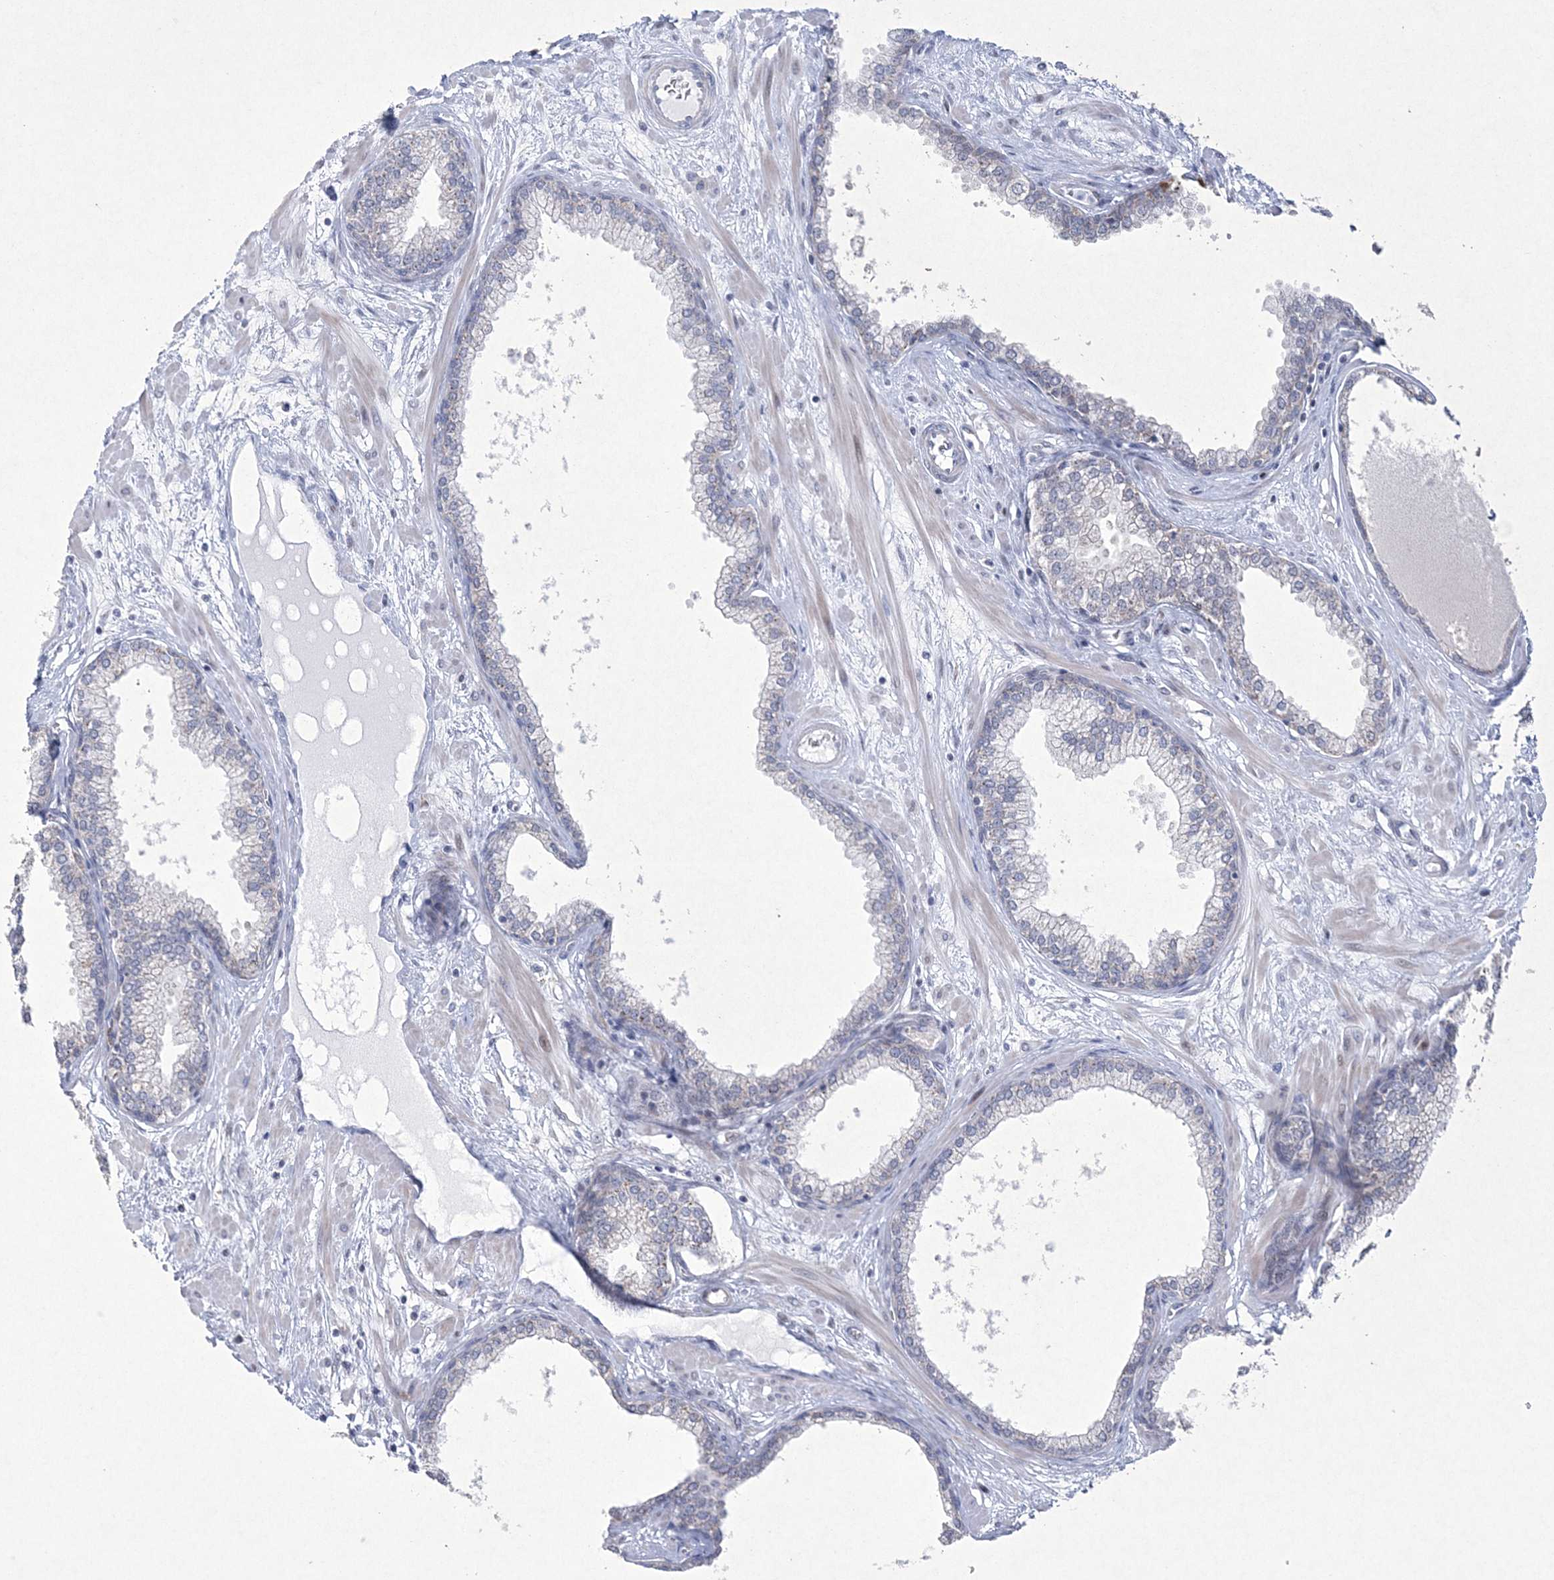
{"staining": {"intensity": "moderate", "quantity": "25%-75%", "location": "cytoplasmic/membranous"}, "tissue": "prostate", "cell_type": "Glandular cells", "image_type": "normal", "snomed": [{"axis": "morphology", "description": "Normal tissue, NOS"}, {"axis": "morphology", "description": "Urothelial carcinoma, Low grade"}, {"axis": "topography", "description": "Urinary bladder"}, {"axis": "topography", "description": "Prostate"}], "caption": "Glandular cells exhibit medium levels of moderate cytoplasmic/membranous expression in approximately 25%-75% of cells in unremarkable prostate. (DAB IHC, brown staining for protein, blue staining for nuclei).", "gene": "CES4A", "patient": {"sex": "male", "age": 60}}